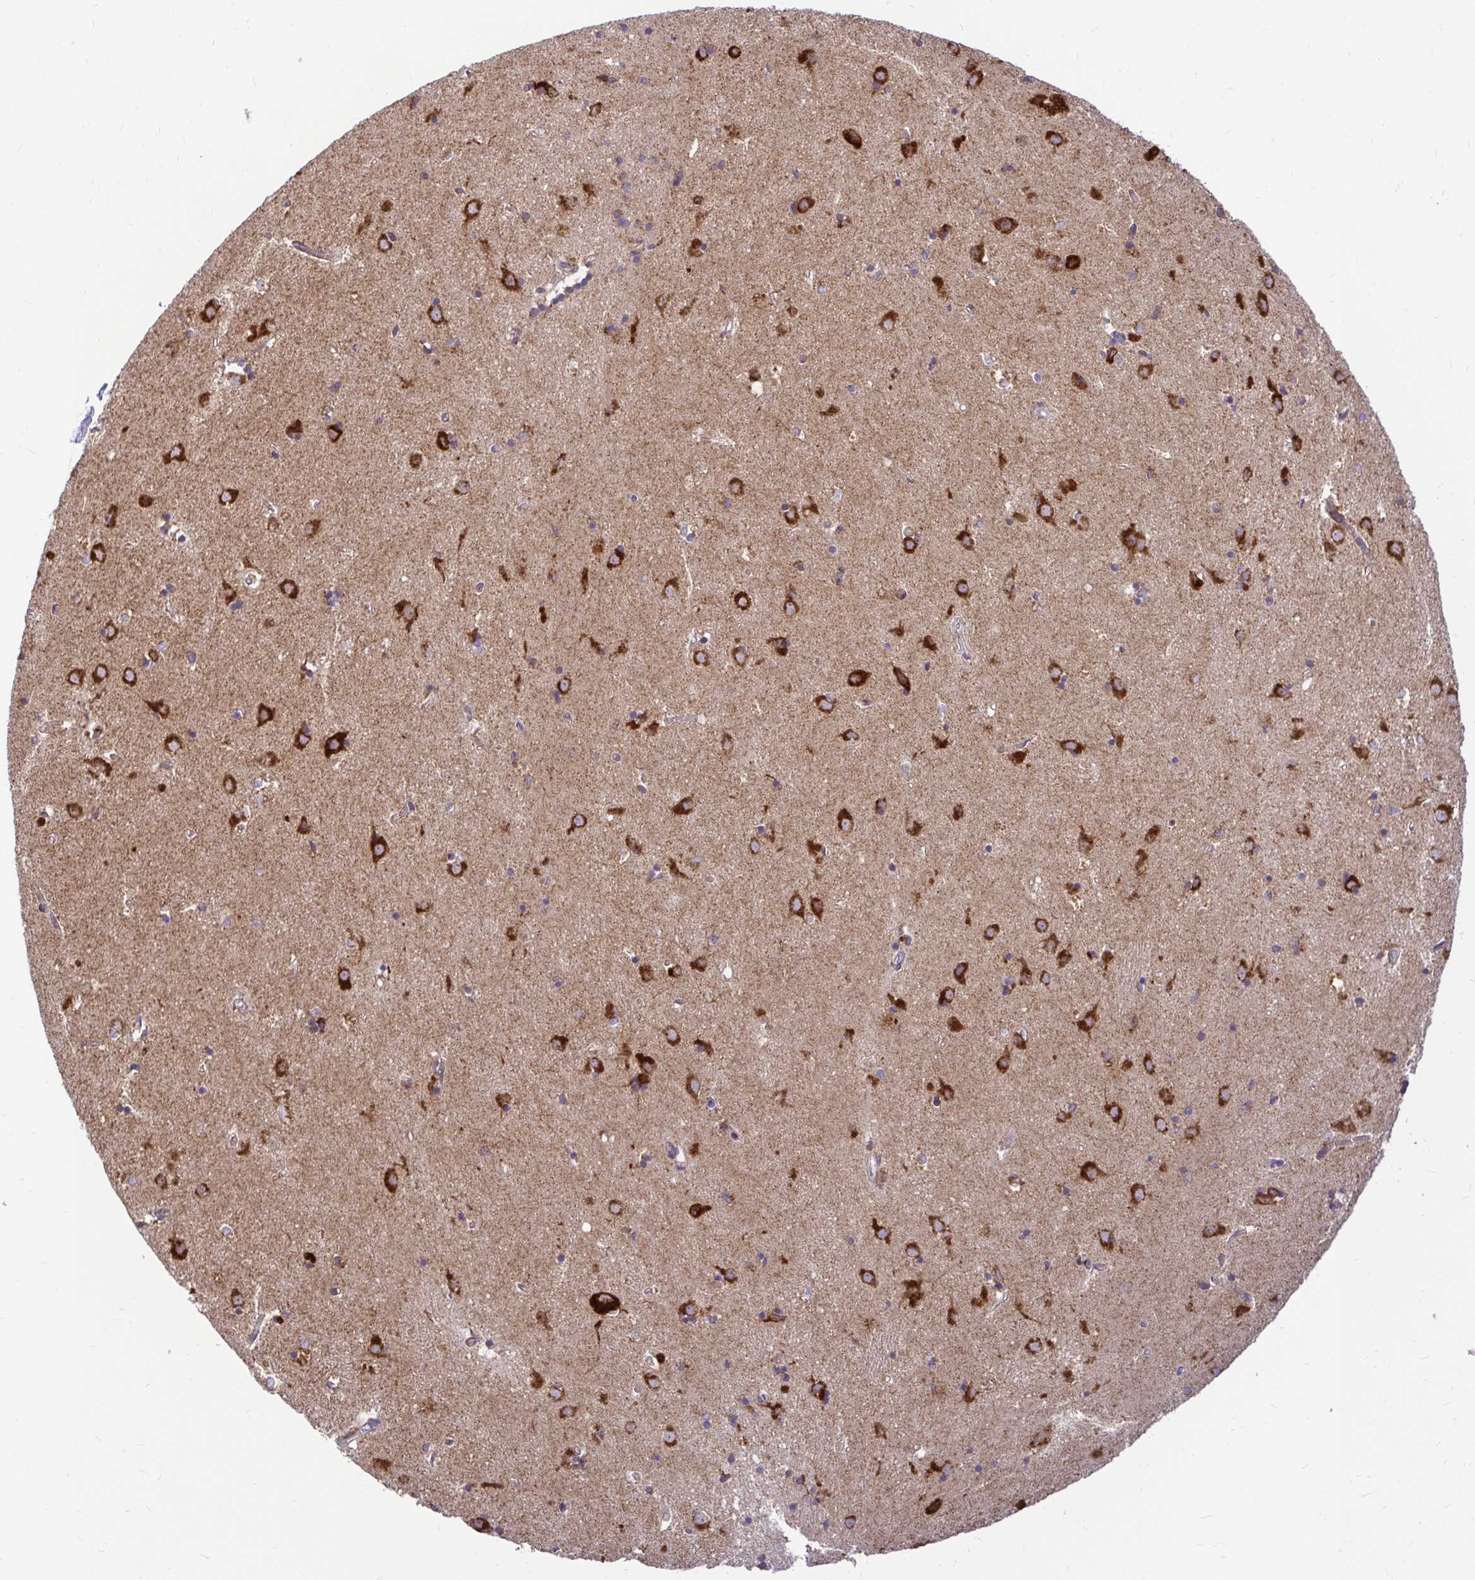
{"staining": {"intensity": "moderate", "quantity": "<25%", "location": "cytoplasmic/membranous"}, "tissue": "caudate", "cell_type": "Glial cells", "image_type": "normal", "snomed": [{"axis": "morphology", "description": "Normal tissue, NOS"}, {"axis": "topography", "description": "Lateral ventricle wall"}], "caption": "Immunohistochemical staining of unremarkable caudate displays moderate cytoplasmic/membranous protein expression in about <25% of glial cells.", "gene": "VTI1B", "patient": {"sex": "male", "age": 54}}